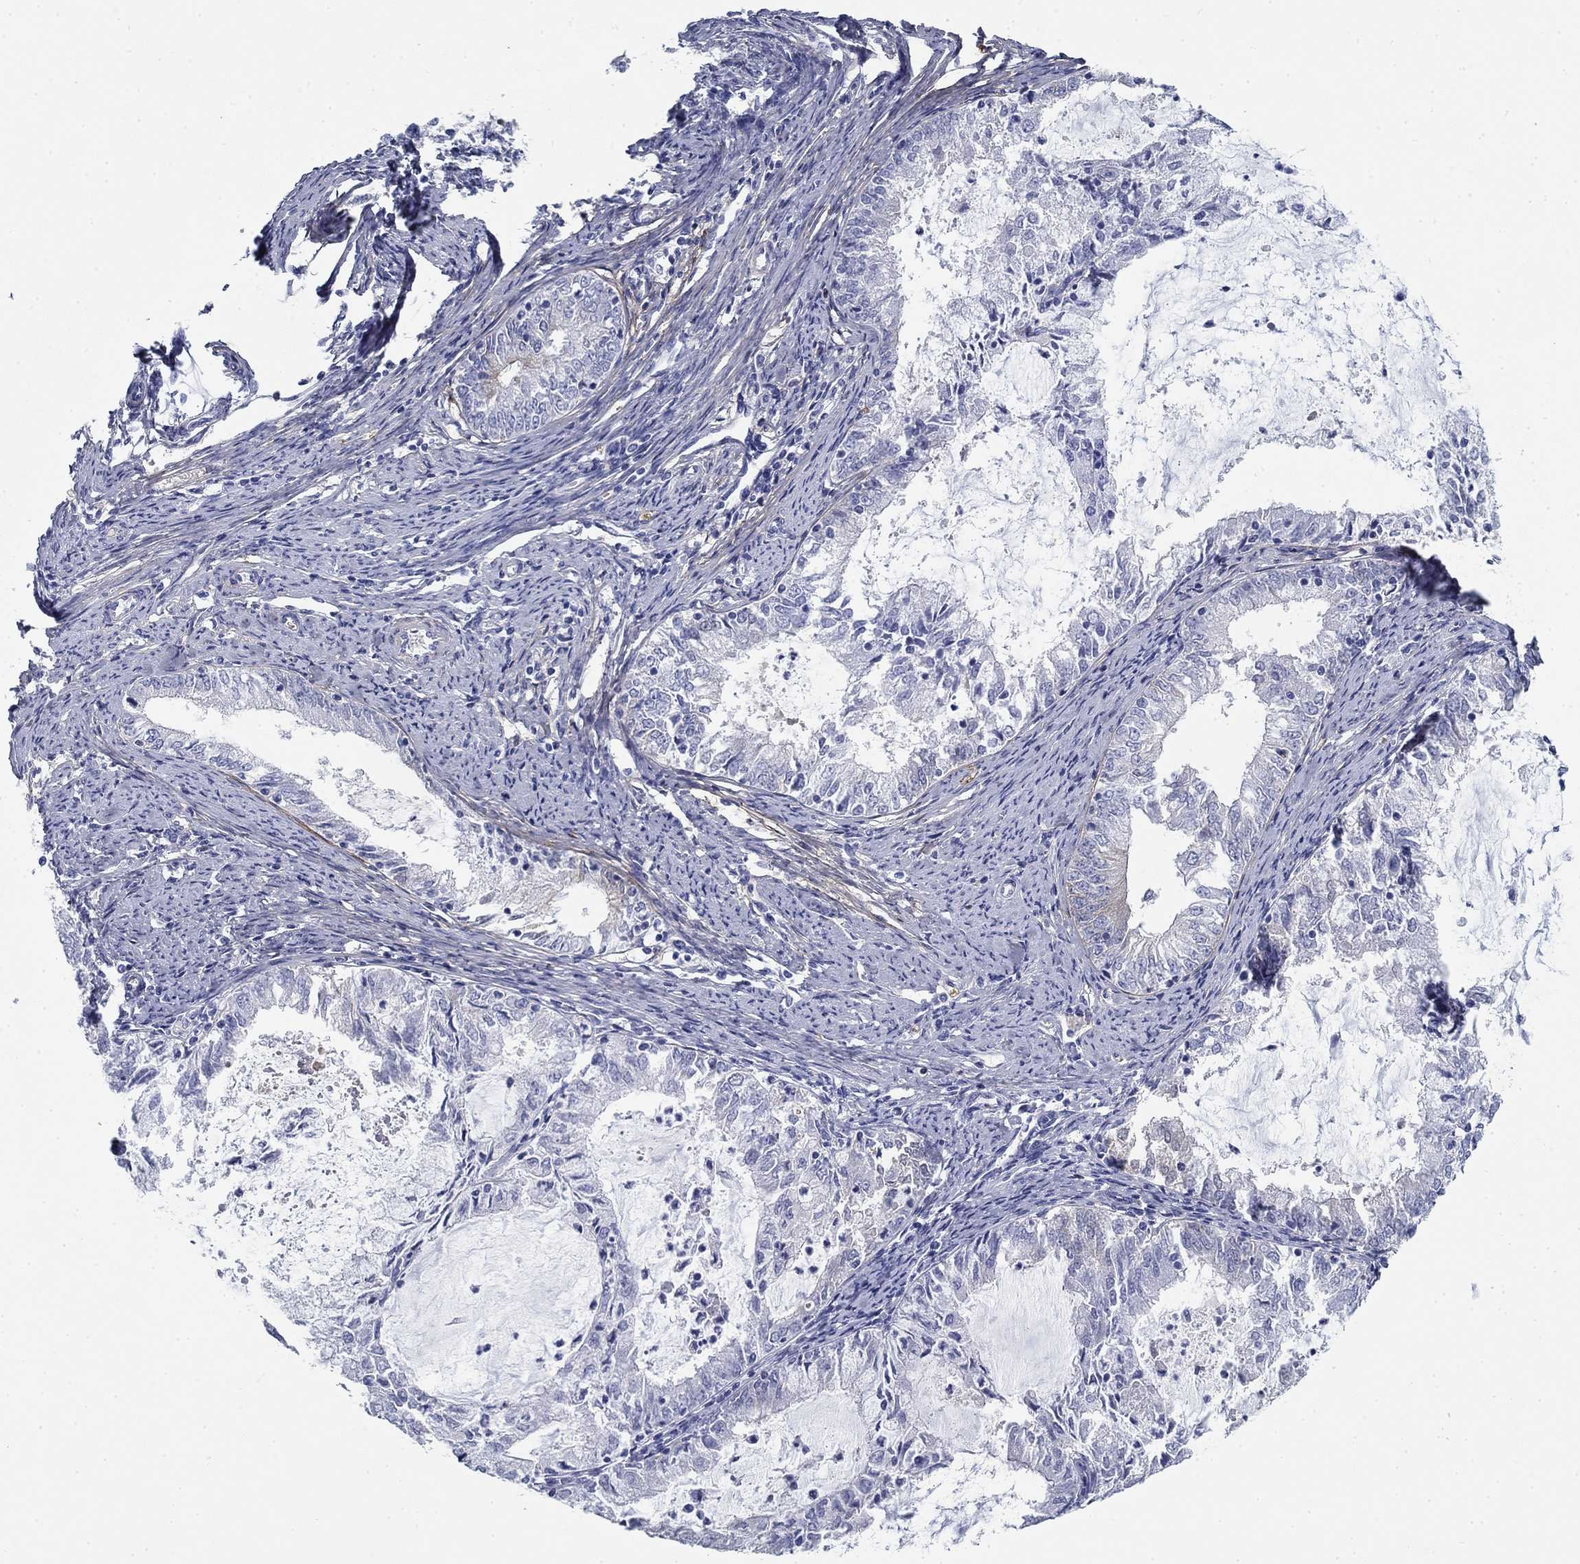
{"staining": {"intensity": "negative", "quantity": "none", "location": "none"}, "tissue": "endometrial cancer", "cell_type": "Tumor cells", "image_type": "cancer", "snomed": [{"axis": "morphology", "description": "Adenocarcinoma, NOS"}, {"axis": "topography", "description": "Endometrium"}], "caption": "Human endometrial adenocarcinoma stained for a protein using immunohistochemistry (IHC) shows no staining in tumor cells.", "gene": "GPC1", "patient": {"sex": "female", "age": 57}}